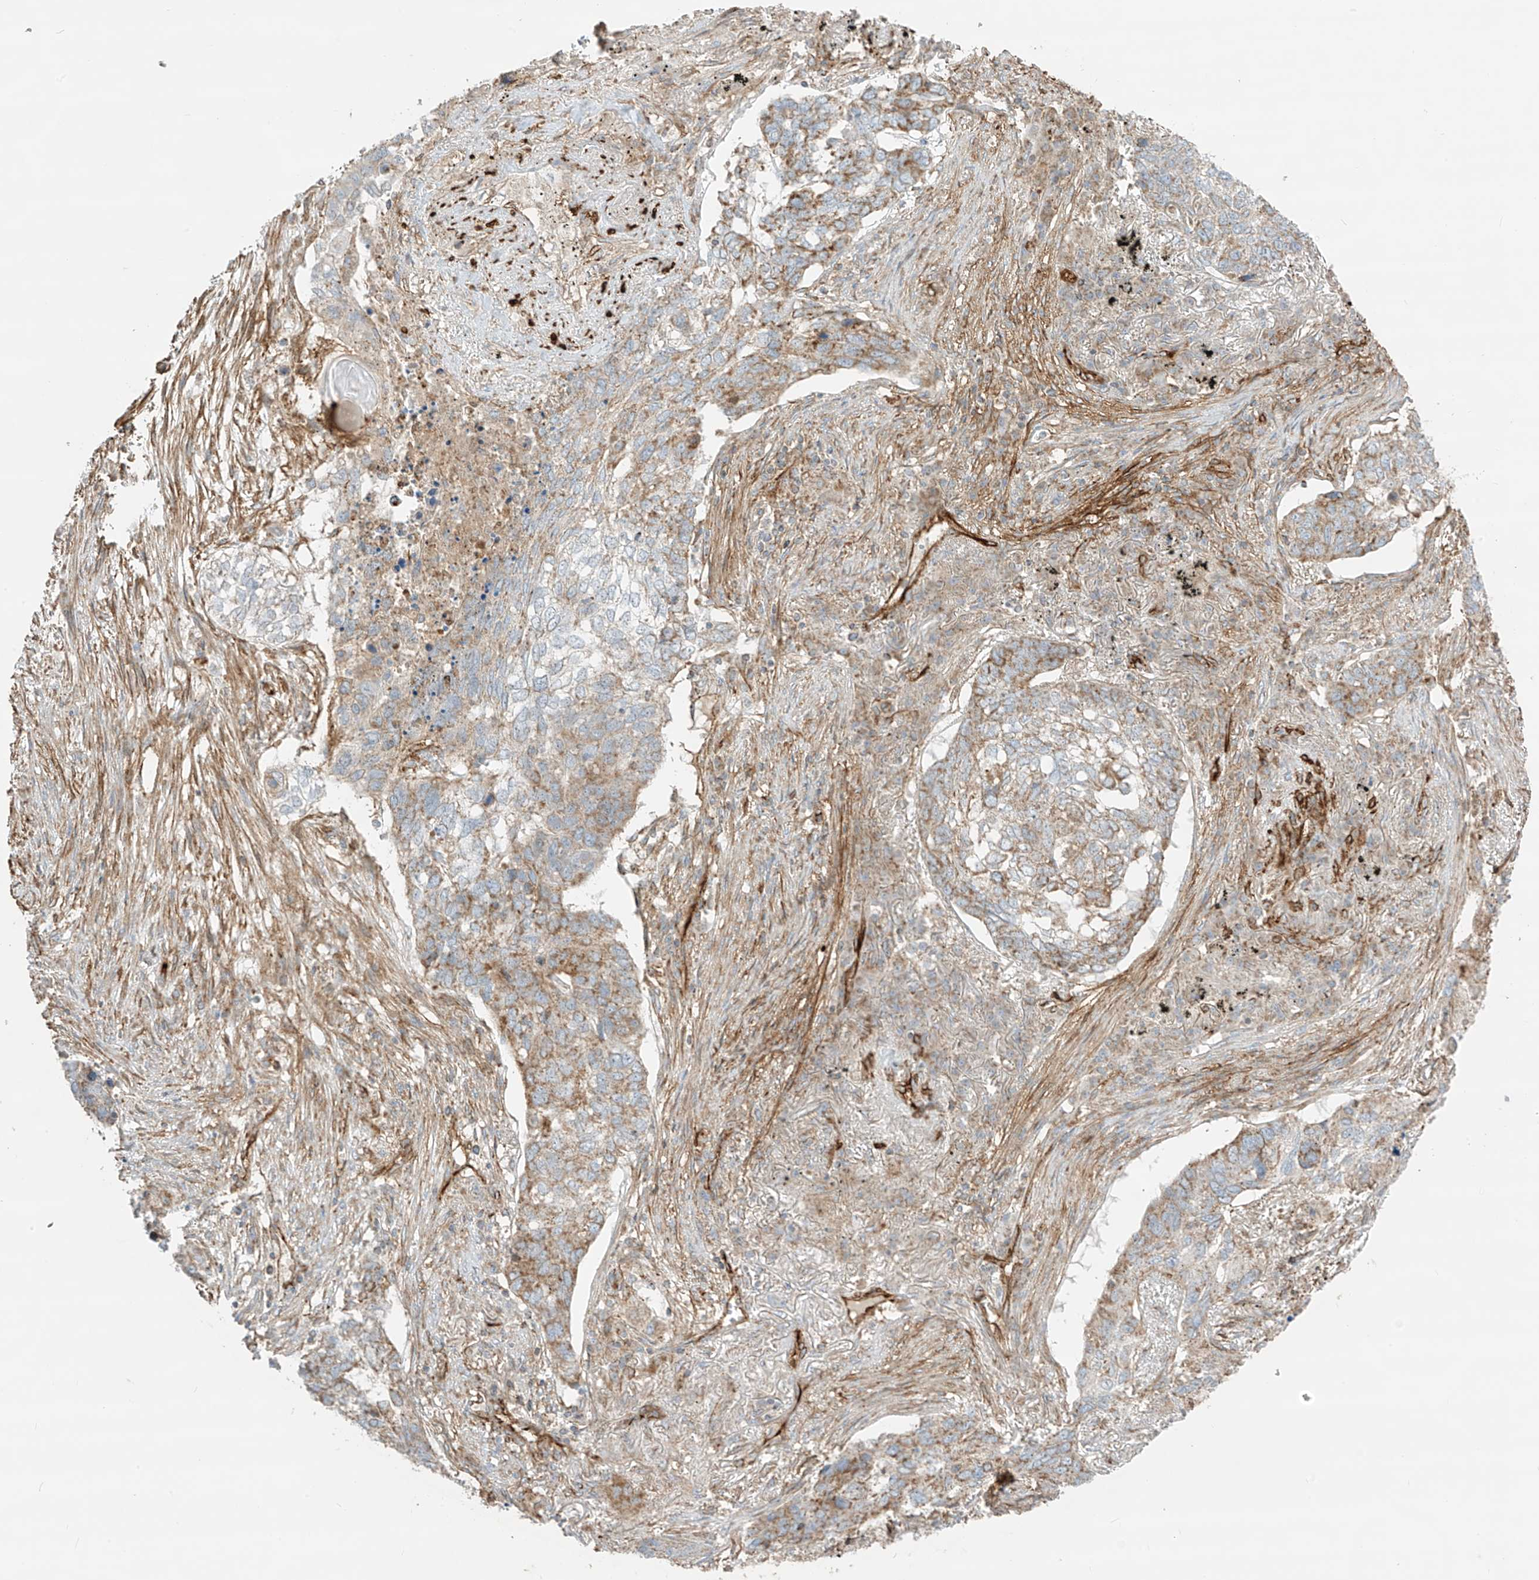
{"staining": {"intensity": "weak", "quantity": ">75%", "location": "cytoplasmic/membranous"}, "tissue": "lung cancer", "cell_type": "Tumor cells", "image_type": "cancer", "snomed": [{"axis": "morphology", "description": "Squamous cell carcinoma, NOS"}, {"axis": "topography", "description": "Lung"}], "caption": "Immunohistochemical staining of lung squamous cell carcinoma displays weak cytoplasmic/membranous protein positivity in about >75% of tumor cells.", "gene": "ABCB7", "patient": {"sex": "female", "age": 63}}